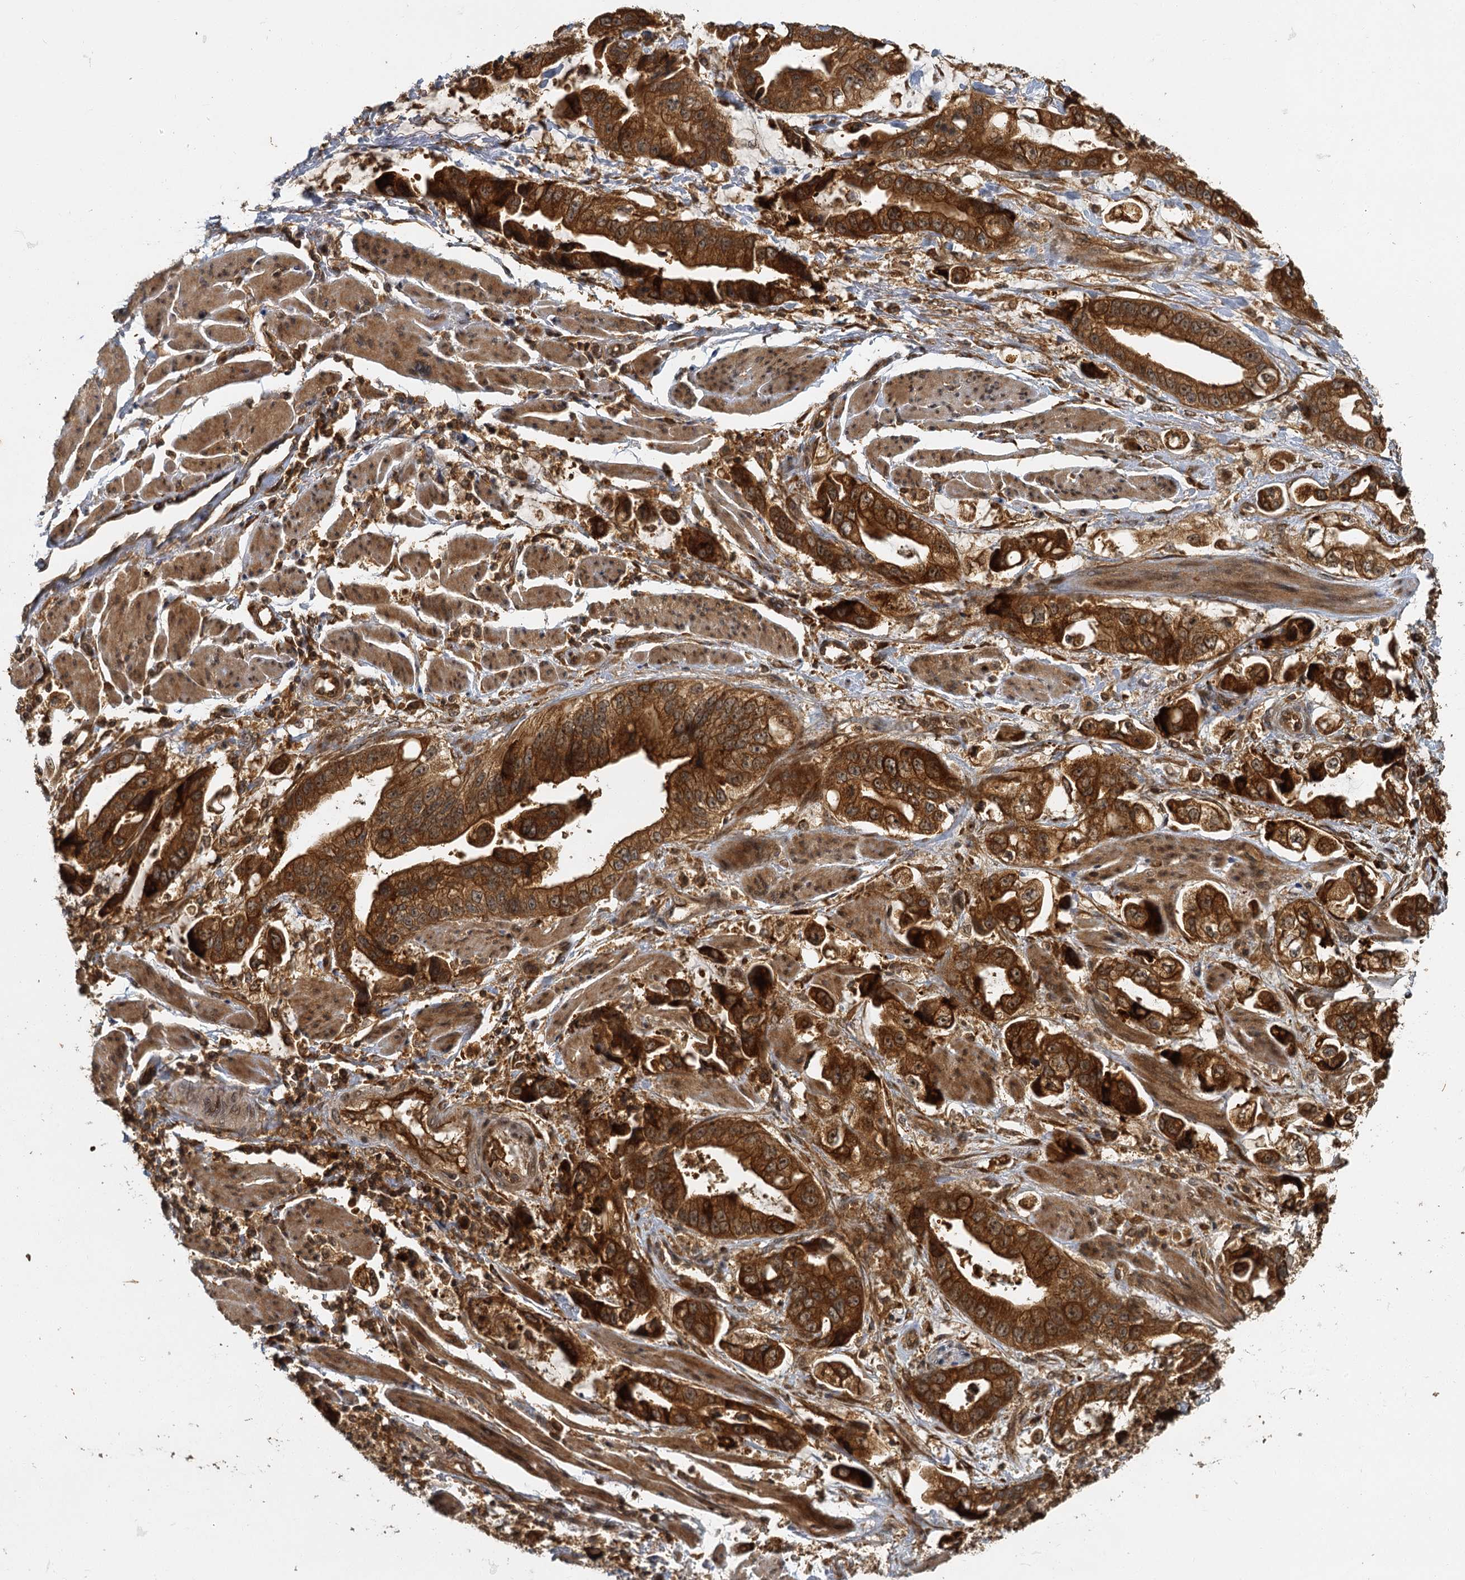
{"staining": {"intensity": "strong", "quantity": ">75%", "location": "cytoplasmic/membranous,nuclear"}, "tissue": "stomach cancer", "cell_type": "Tumor cells", "image_type": "cancer", "snomed": [{"axis": "morphology", "description": "Adenocarcinoma, NOS"}, {"axis": "topography", "description": "Stomach"}], "caption": "Immunohistochemistry micrograph of human stomach adenocarcinoma stained for a protein (brown), which exhibits high levels of strong cytoplasmic/membranous and nuclear positivity in approximately >75% of tumor cells.", "gene": "ZNF549", "patient": {"sex": "male", "age": 62}}